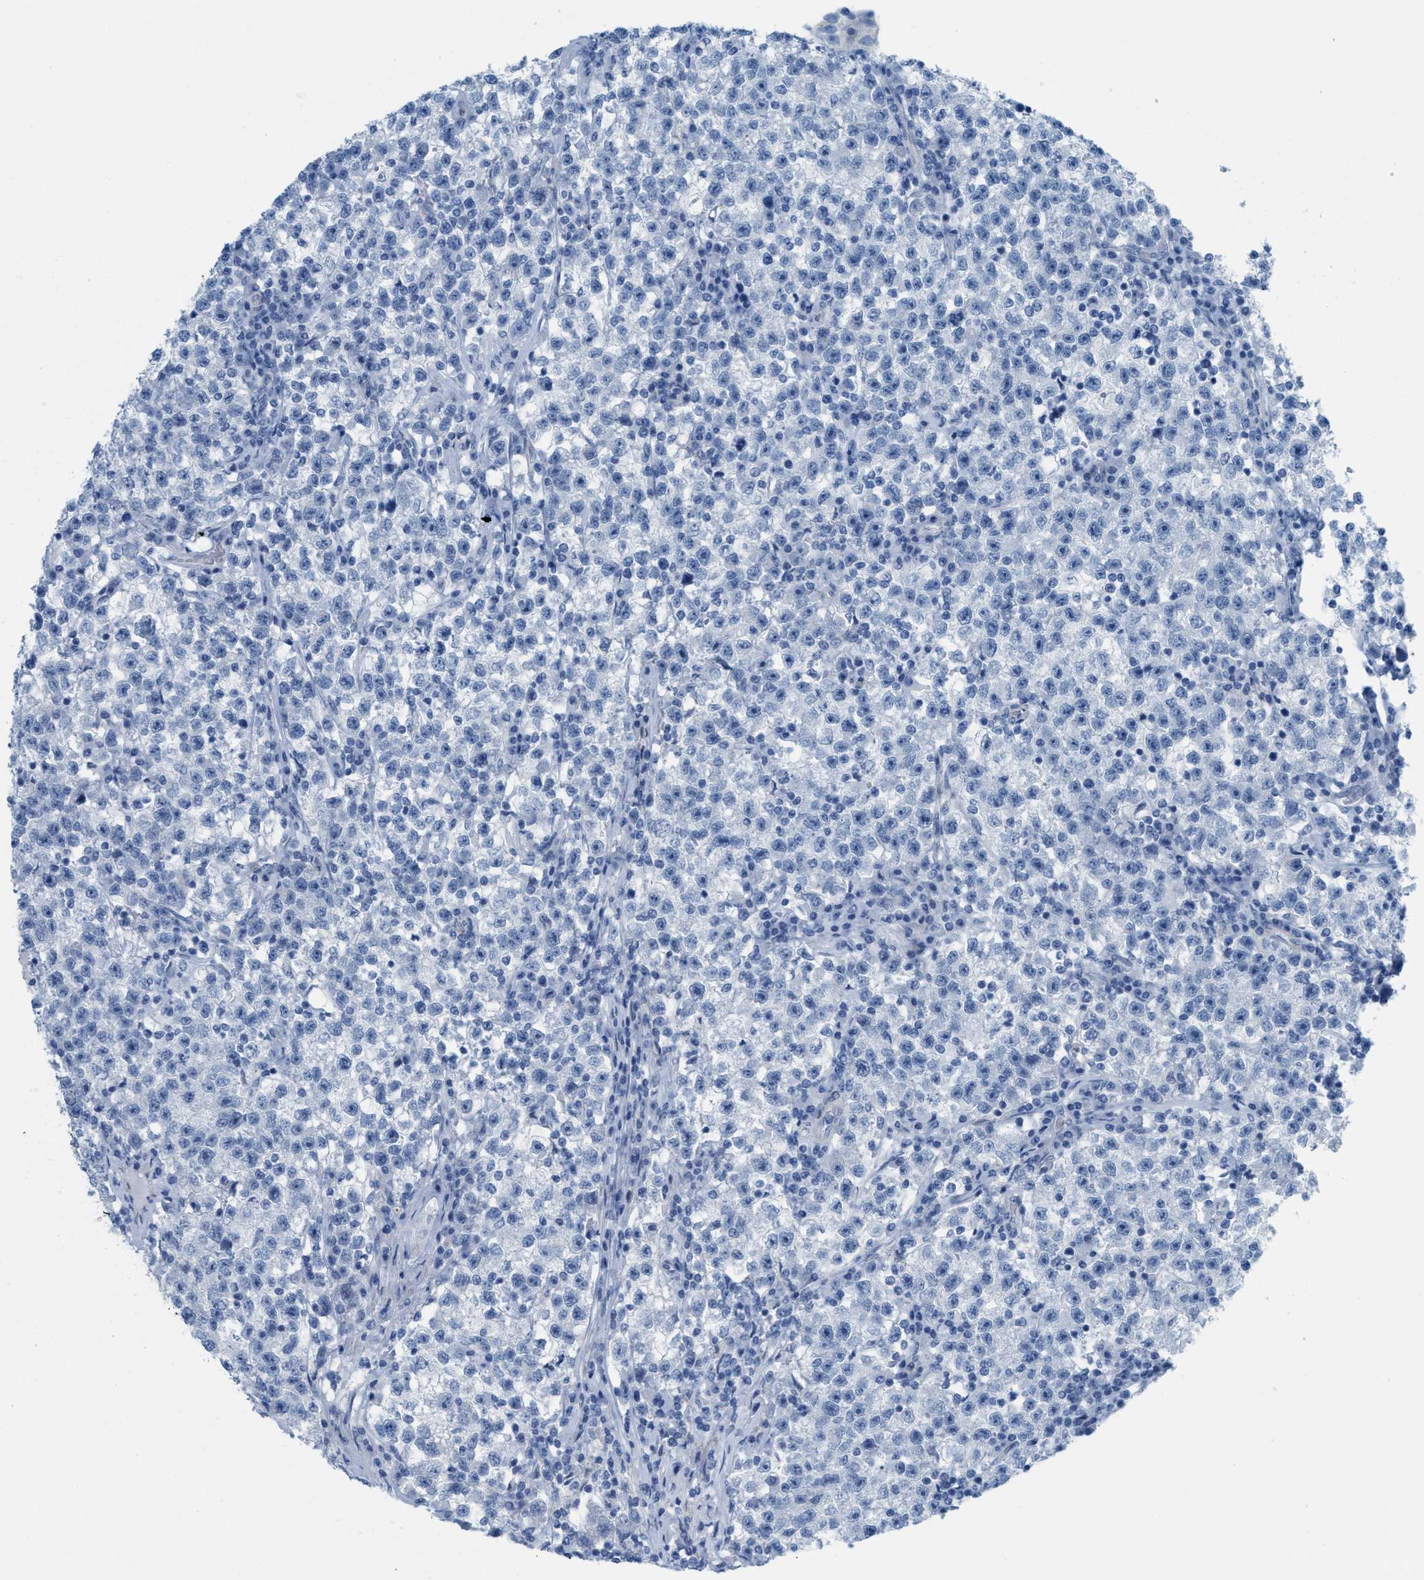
{"staining": {"intensity": "negative", "quantity": "none", "location": "none"}, "tissue": "testis cancer", "cell_type": "Tumor cells", "image_type": "cancer", "snomed": [{"axis": "morphology", "description": "Seminoma, NOS"}, {"axis": "topography", "description": "Testis"}], "caption": "An immunohistochemistry image of testis cancer (seminoma) is shown. There is no staining in tumor cells of testis cancer (seminoma). (Stains: DAB (3,3'-diaminobenzidine) IHC with hematoxylin counter stain, Microscopy: brightfield microscopy at high magnification).", "gene": "SLC12A1", "patient": {"sex": "male", "age": 22}}